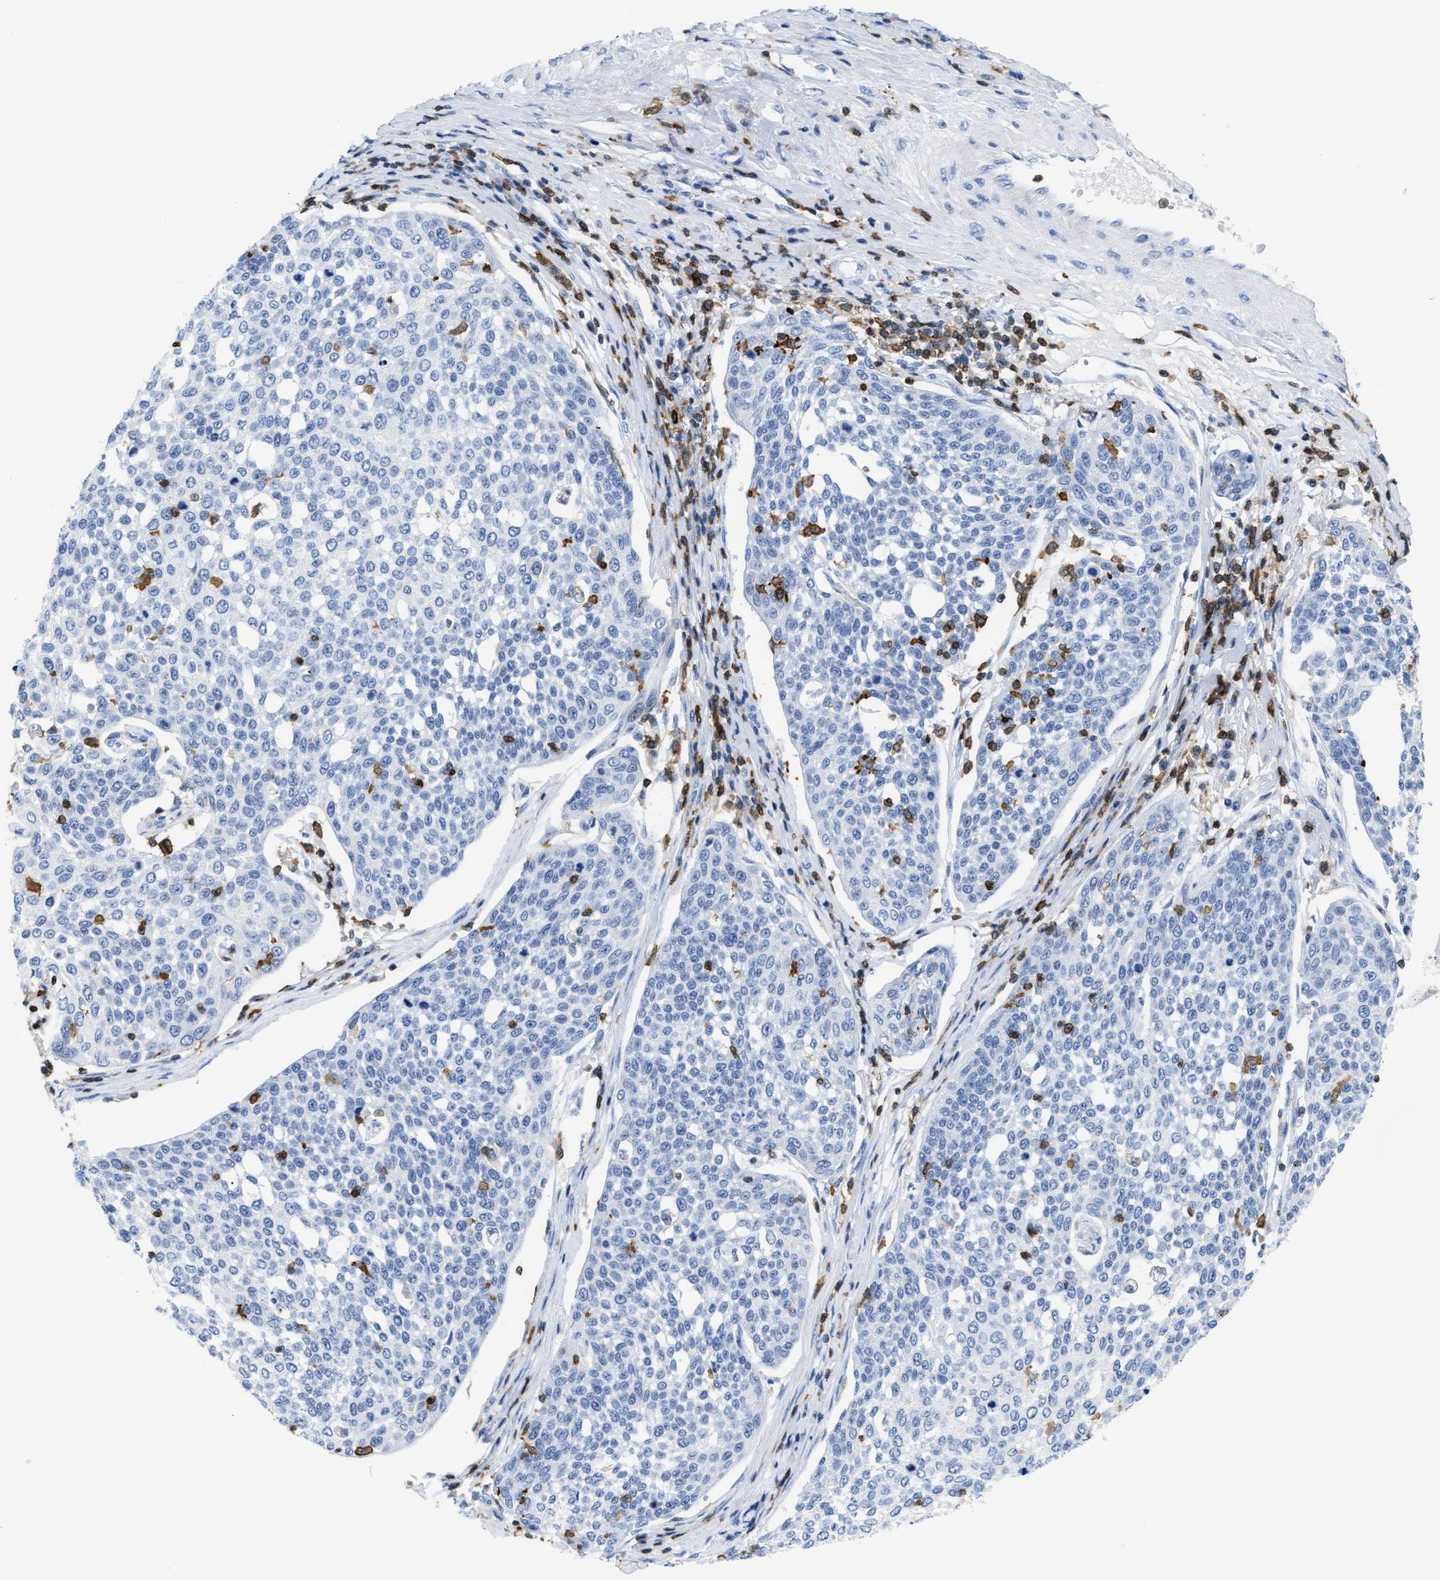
{"staining": {"intensity": "negative", "quantity": "none", "location": "none"}, "tissue": "cervical cancer", "cell_type": "Tumor cells", "image_type": "cancer", "snomed": [{"axis": "morphology", "description": "Squamous cell carcinoma, NOS"}, {"axis": "topography", "description": "Cervix"}], "caption": "Immunohistochemistry (IHC) image of neoplastic tissue: human cervical cancer (squamous cell carcinoma) stained with DAB (3,3'-diaminobenzidine) shows no significant protein expression in tumor cells. Nuclei are stained in blue.", "gene": "LCP1", "patient": {"sex": "female", "age": 34}}